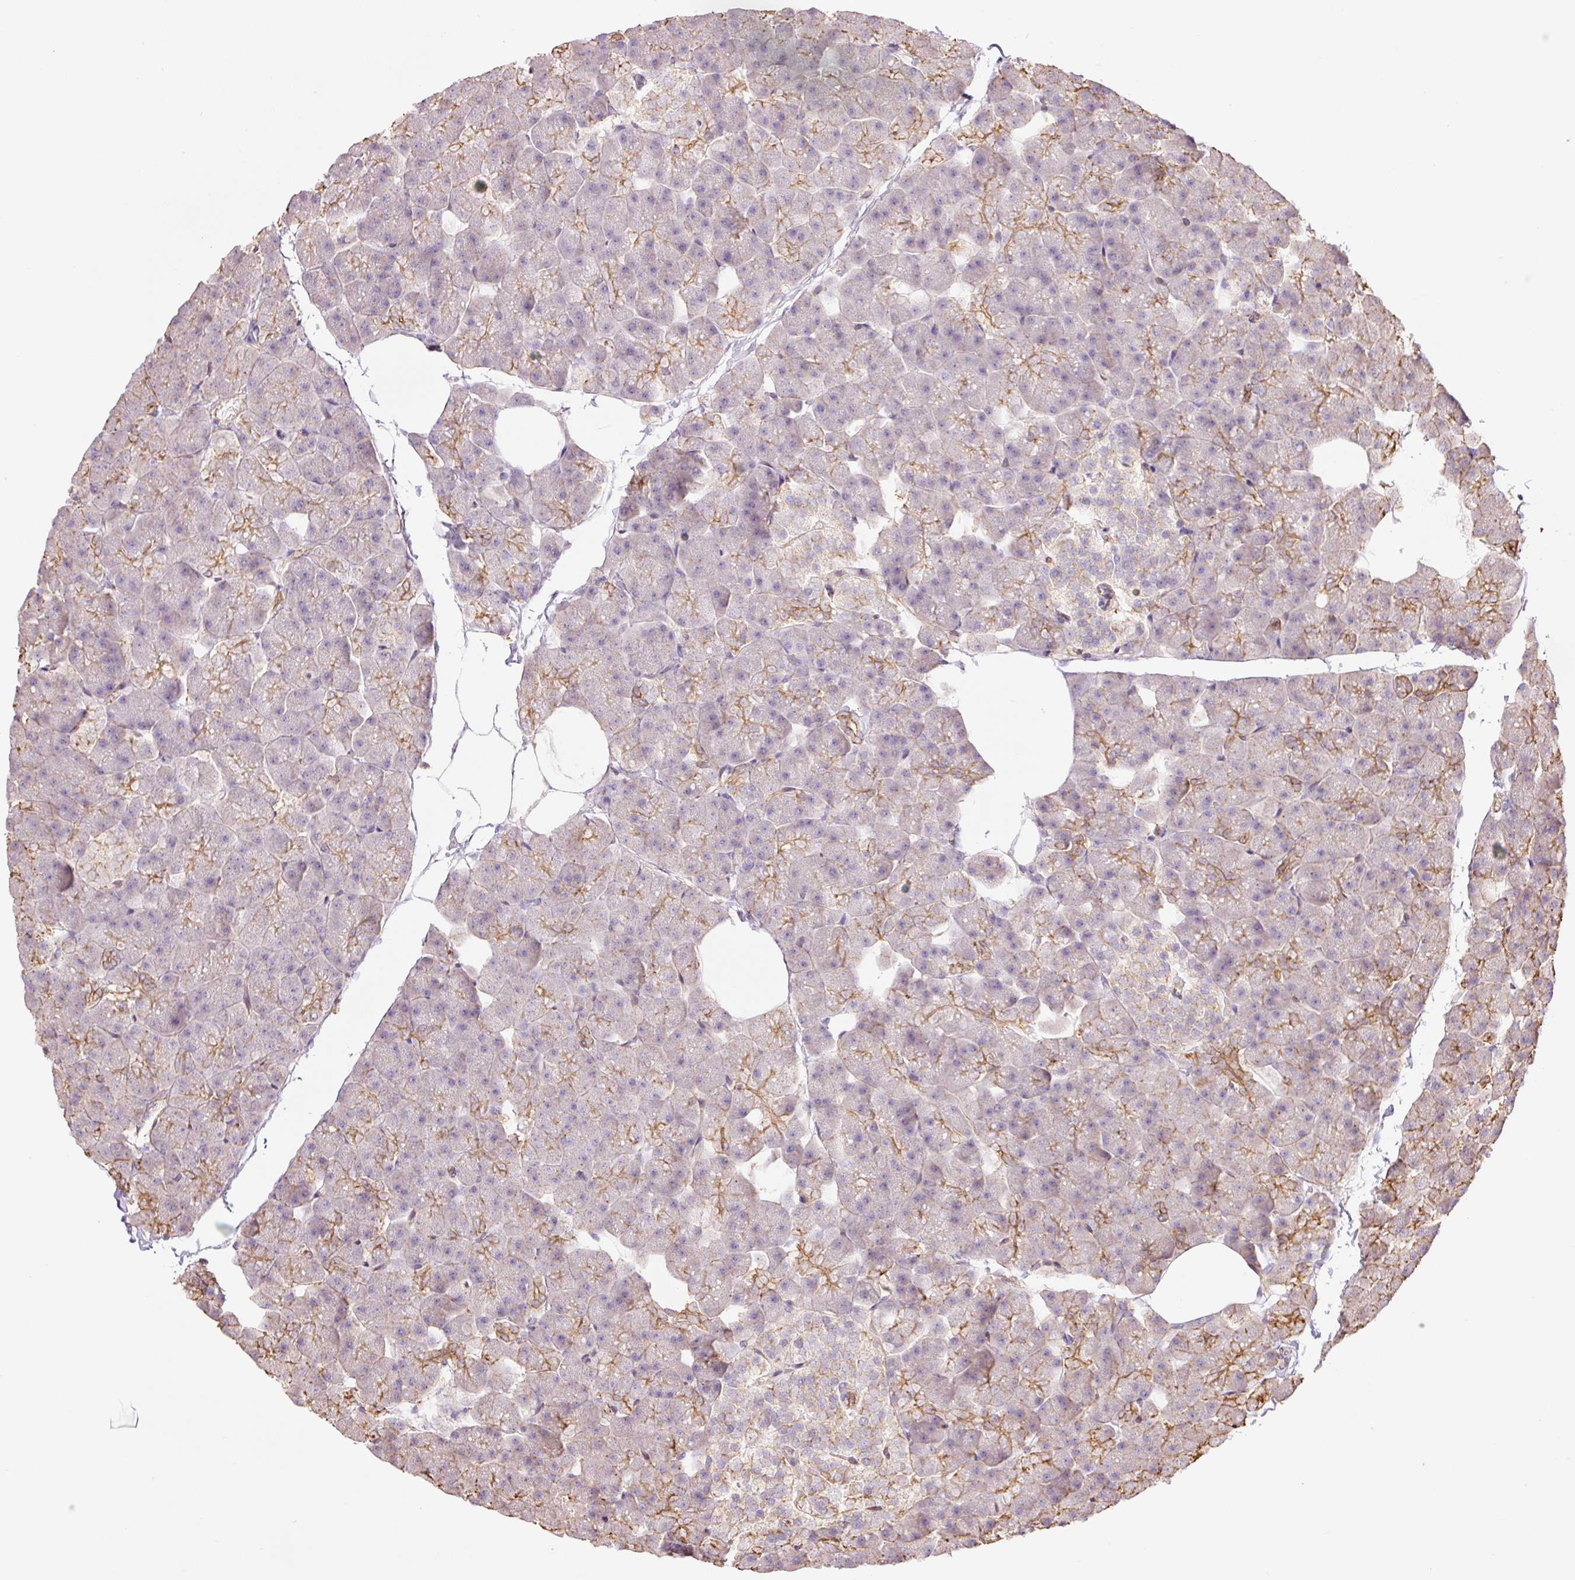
{"staining": {"intensity": "moderate", "quantity": "<25%", "location": "cytoplasmic/membranous"}, "tissue": "pancreas", "cell_type": "Exocrine glandular cells", "image_type": "normal", "snomed": [{"axis": "morphology", "description": "Normal tissue, NOS"}, {"axis": "topography", "description": "Pancreas"}], "caption": "Moderate cytoplasmic/membranous staining is present in approximately <25% of exocrine glandular cells in unremarkable pancreas.", "gene": "PPP1R1B", "patient": {"sex": "male", "age": 35}}